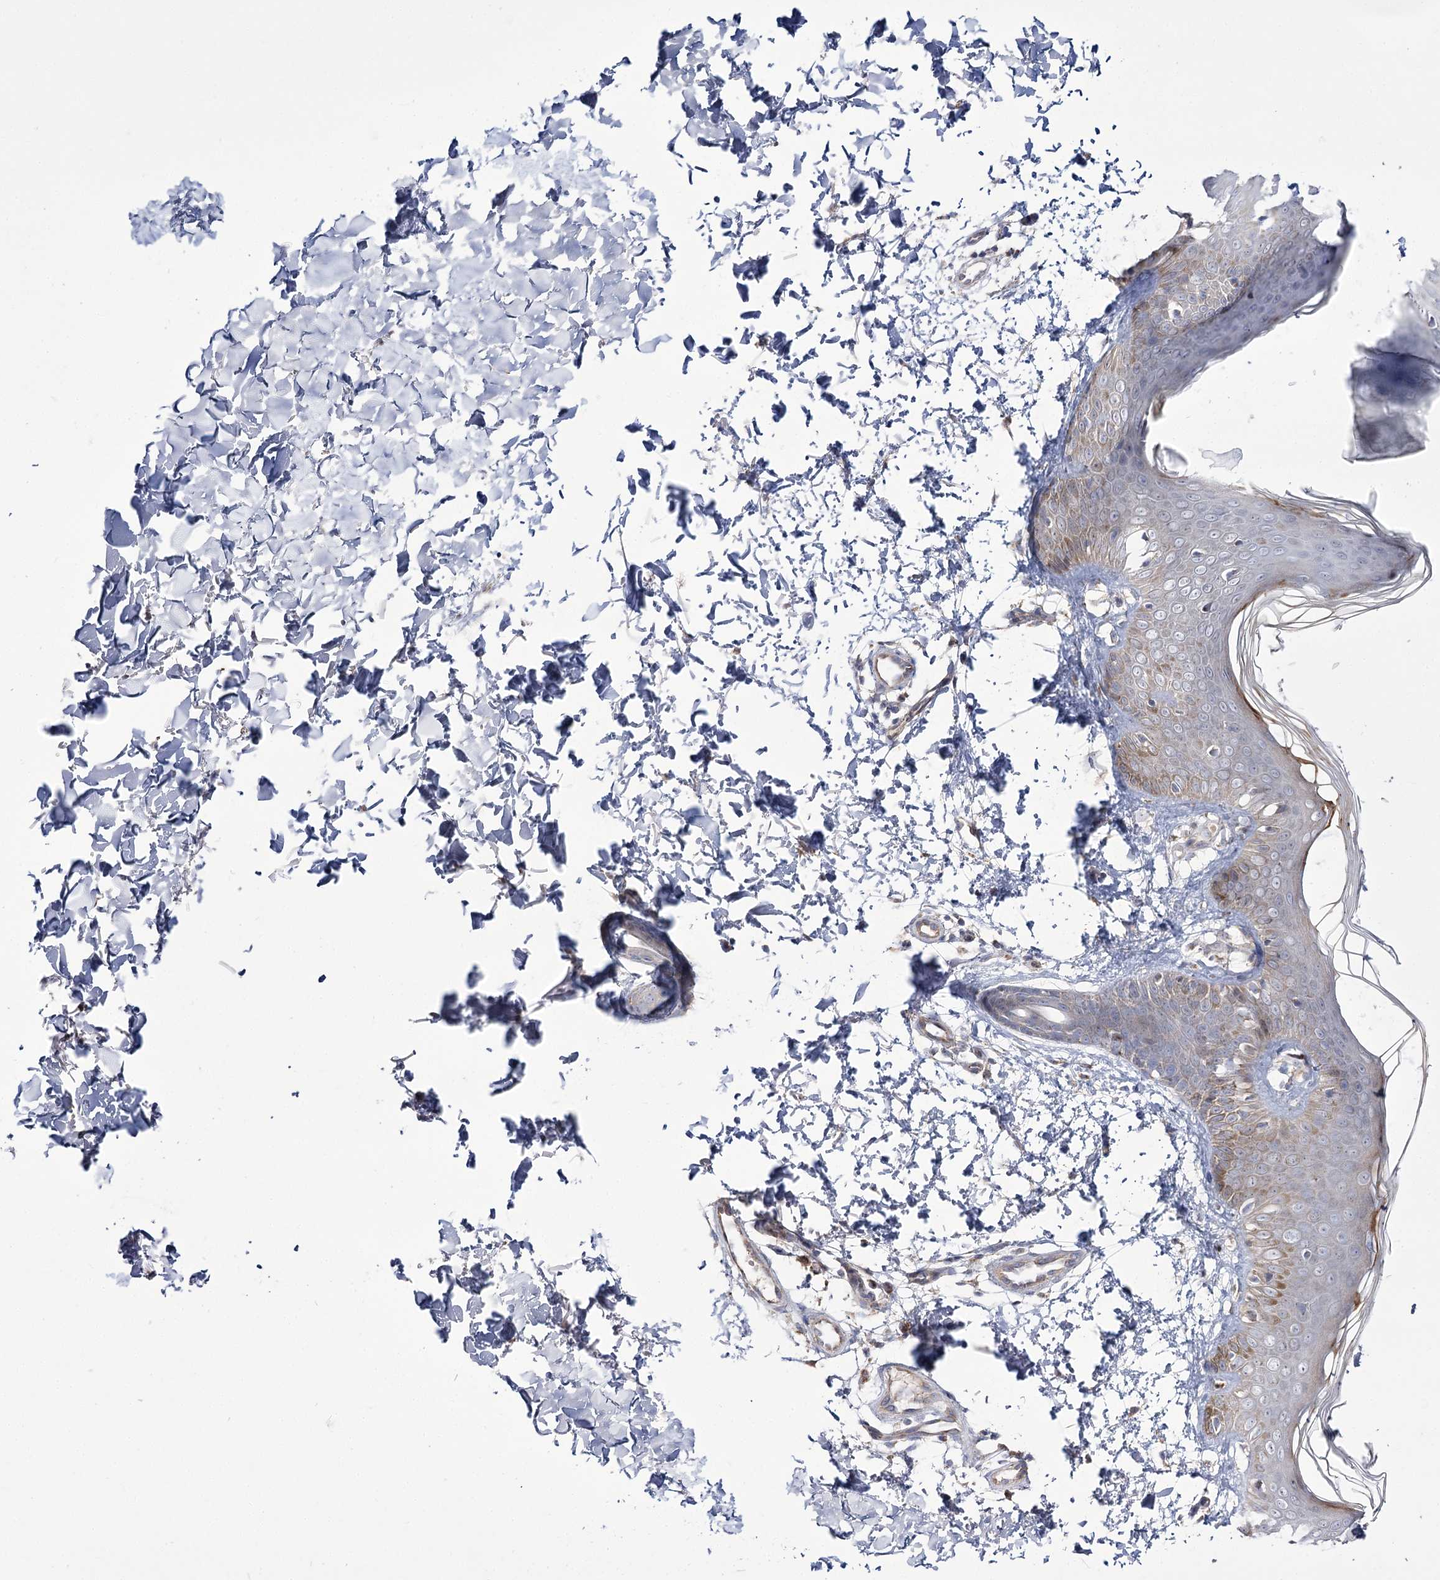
{"staining": {"intensity": "weak", "quantity": ">75%", "location": "cytoplasmic/membranous"}, "tissue": "skin", "cell_type": "Fibroblasts", "image_type": "normal", "snomed": [{"axis": "morphology", "description": "Normal tissue, NOS"}, {"axis": "topography", "description": "Skin"}], "caption": "IHC of benign human skin shows low levels of weak cytoplasmic/membranous staining in approximately >75% of fibroblasts.", "gene": "NADK2", "patient": {"sex": "male", "age": 37}}